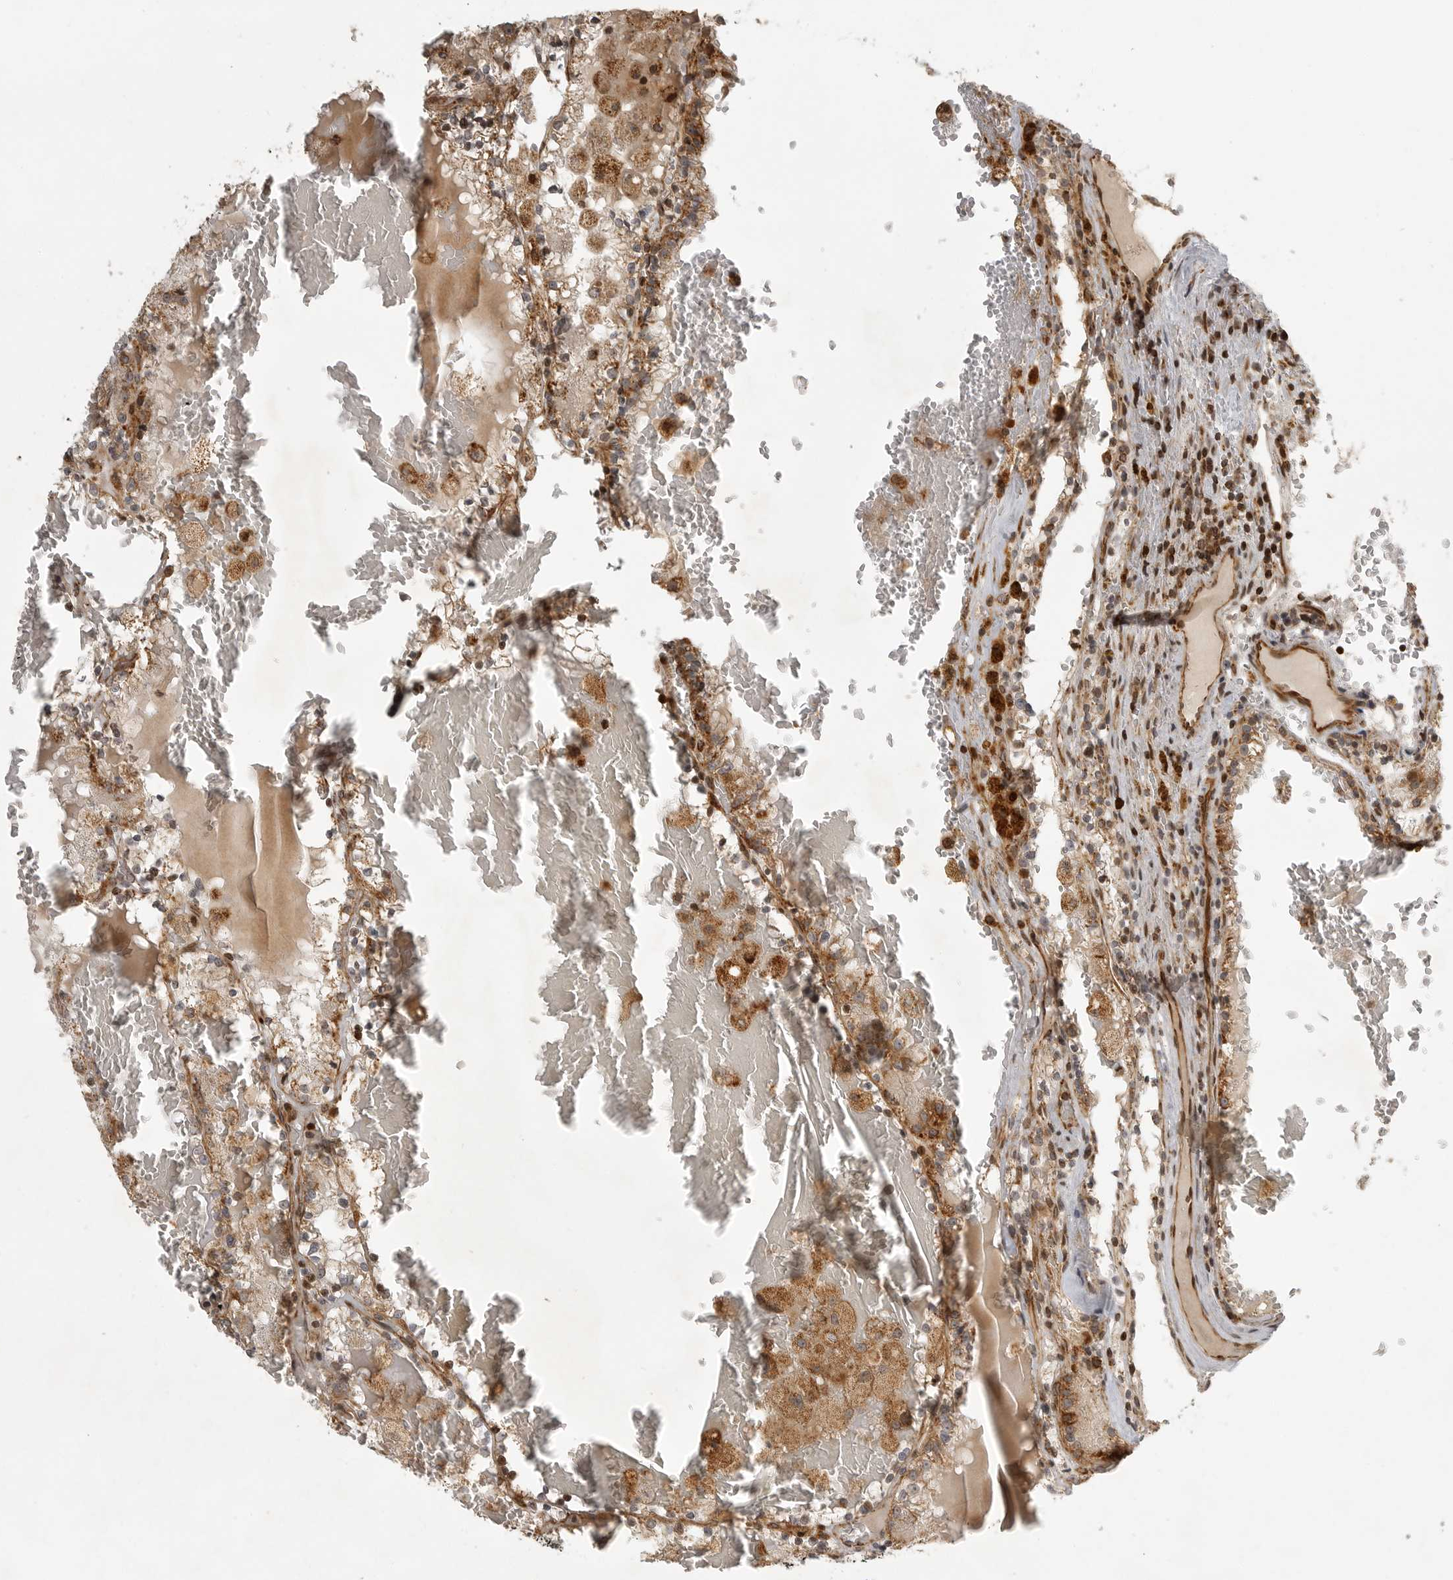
{"staining": {"intensity": "moderate", "quantity": ">75%", "location": "cytoplasmic/membranous"}, "tissue": "renal cancer", "cell_type": "Tumor cells", "image_type": "cancer", "snomed": [{"axis": "morphology", "description": "Adenocarcinoma, NOS"}, {"axis": "topography", "description": "Kidney"}], "caption": "Immunohistochemical staining of human renal cancer (adenocarcinoma) demonstrates moderate cytoplasmic/membranous protein staining in approximately >75% of tumor cells.", "gene": "NARS2", "patient": {"sex": "female", "age": 56}}